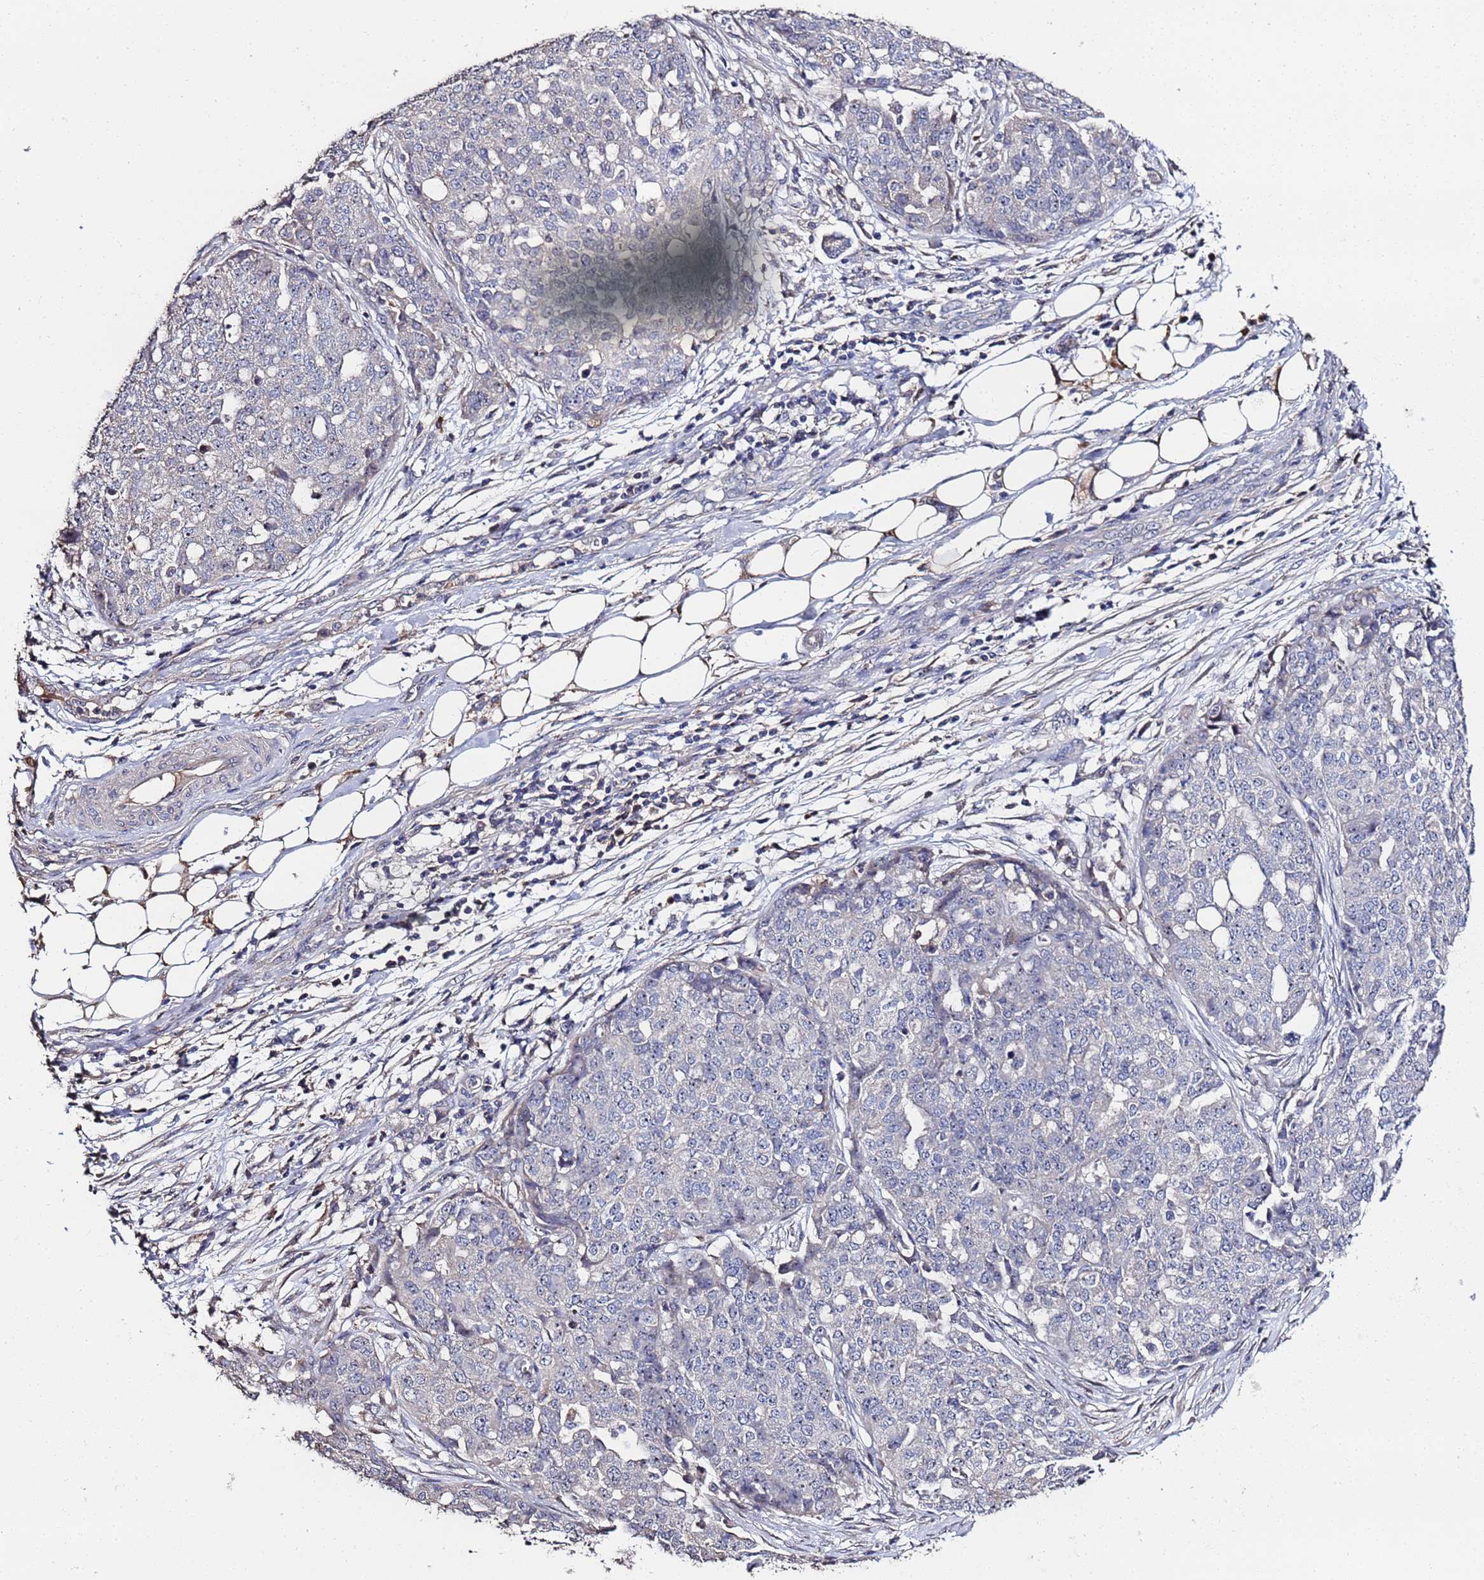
{"staining": {"intensity": "negative", "quantity": "none", "location": "none"}, "tissue": "ovarian cancer", "cell_type": "Tumor cells", "image_type": "cancer", "snomed": [{"axis": "morphology", "description": "Cystadenocarcinoma, serous, NOS"}, {"axis": "topography", "description": "Soft tissue"}, {"axis": "topography", "description": "Ovary"}], "caption": "Micrograph shows no protein staining in tumor cells of ovarian cancer tissue.", "gene": "TCP10L", "patient": {"sex": "female", "age": 57}}